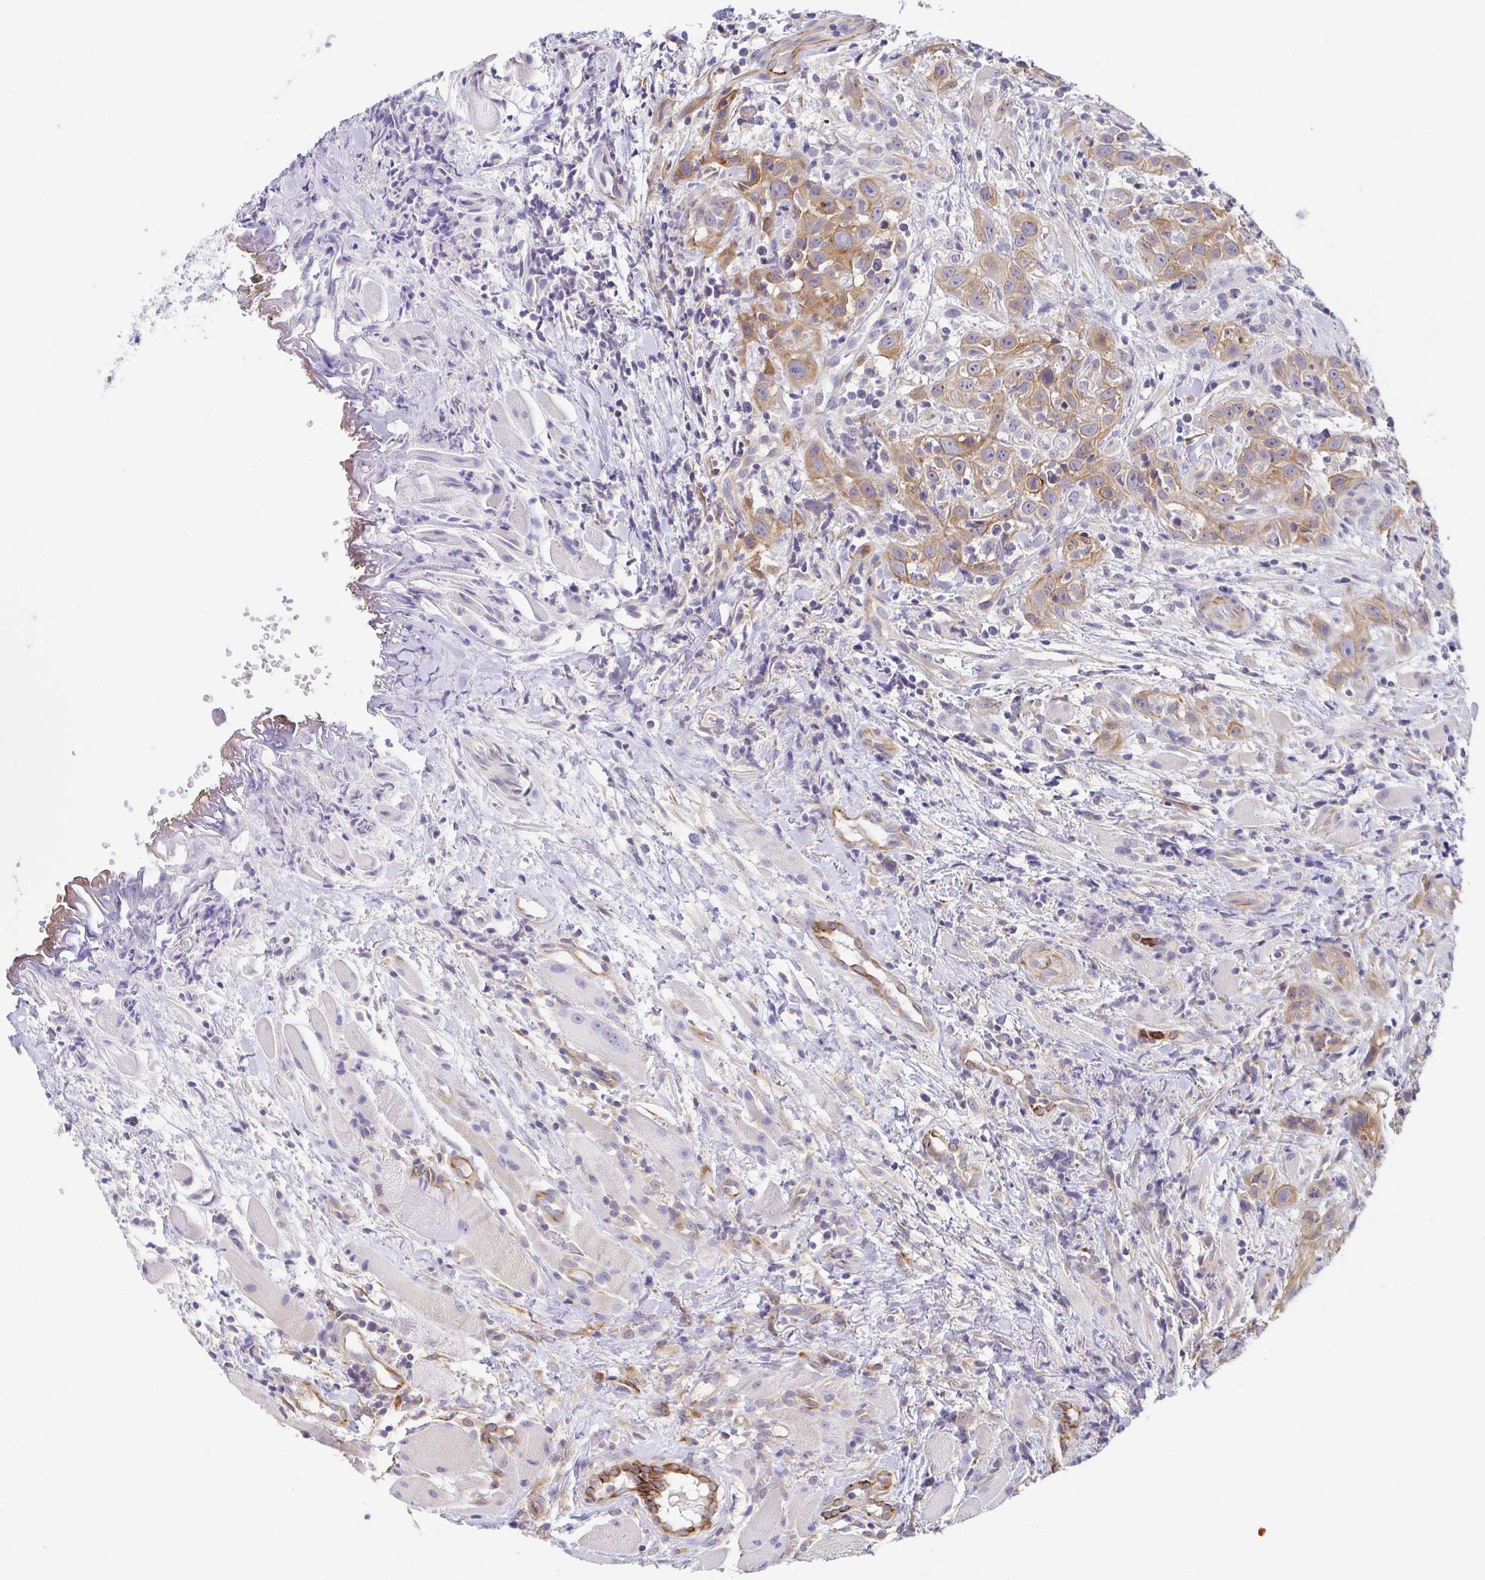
{"staining": {"intensity": "moderate", "quantity": "25%-75%", "location": "cytoplasmic/membranous"}, "tissue": "head and neck cancer", "cell_type": "Tumor cells", "image_type": "cancer", "snomed": [{"axis": "morphology", "description": "Squamous cell carcinoma, NOS"}, {"axis": "topography", "description": "Head-Neck"}], "caption": "This micrograph shows head and neck cancer stained with IHC to label a protein in brown. The cytoplasmic/membranous of tumor cells show moderate positivity for the protein. Nuclei are counter-stained blue.", "gene": "COL17A1", "patient": {"sex": "female", "age": 95}}